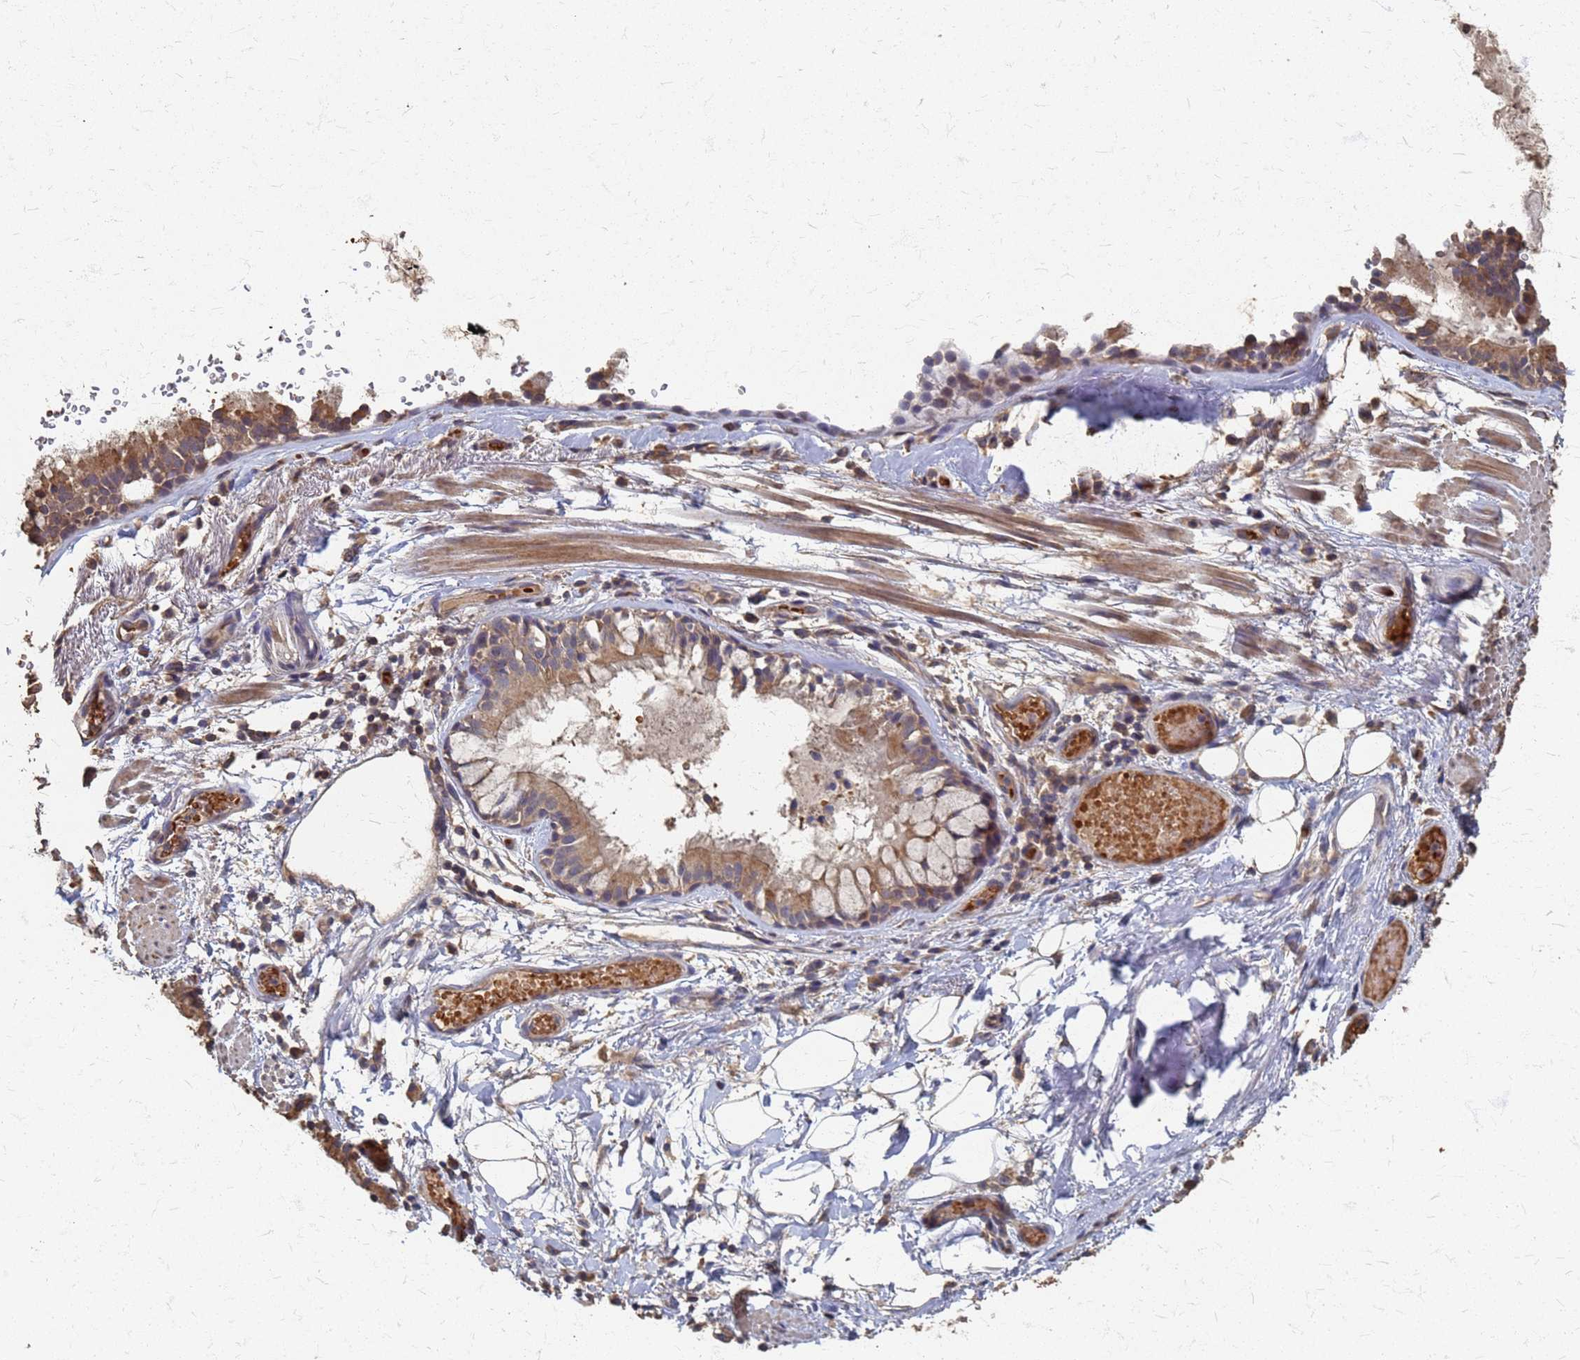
{"staining": {"intensity": "weak", "quantity": ">75%", "location": "cytoplasmic/membranous"}, "tissue": "adipose tissue", "cell_type": "Adipocytes", "image_type": "normal", "snomed": [{"axis": "morphology", "description": "Normal tissue, NOS"}, {"axis": "topography", "description": "Lymph node"}, {"axis": "topography", "description": "Cartilage tissue"}, {"axis": "topography", "description": "Bronchus"}], "caption": "Brown immunohistochemical staining in unremarkable human adipose tissue reveals weak cytoplasmic/membranous staining in approximately >75% of adipocytes.", "gene": "DPH5", "patient": {"sex": "male", "age": 63}}